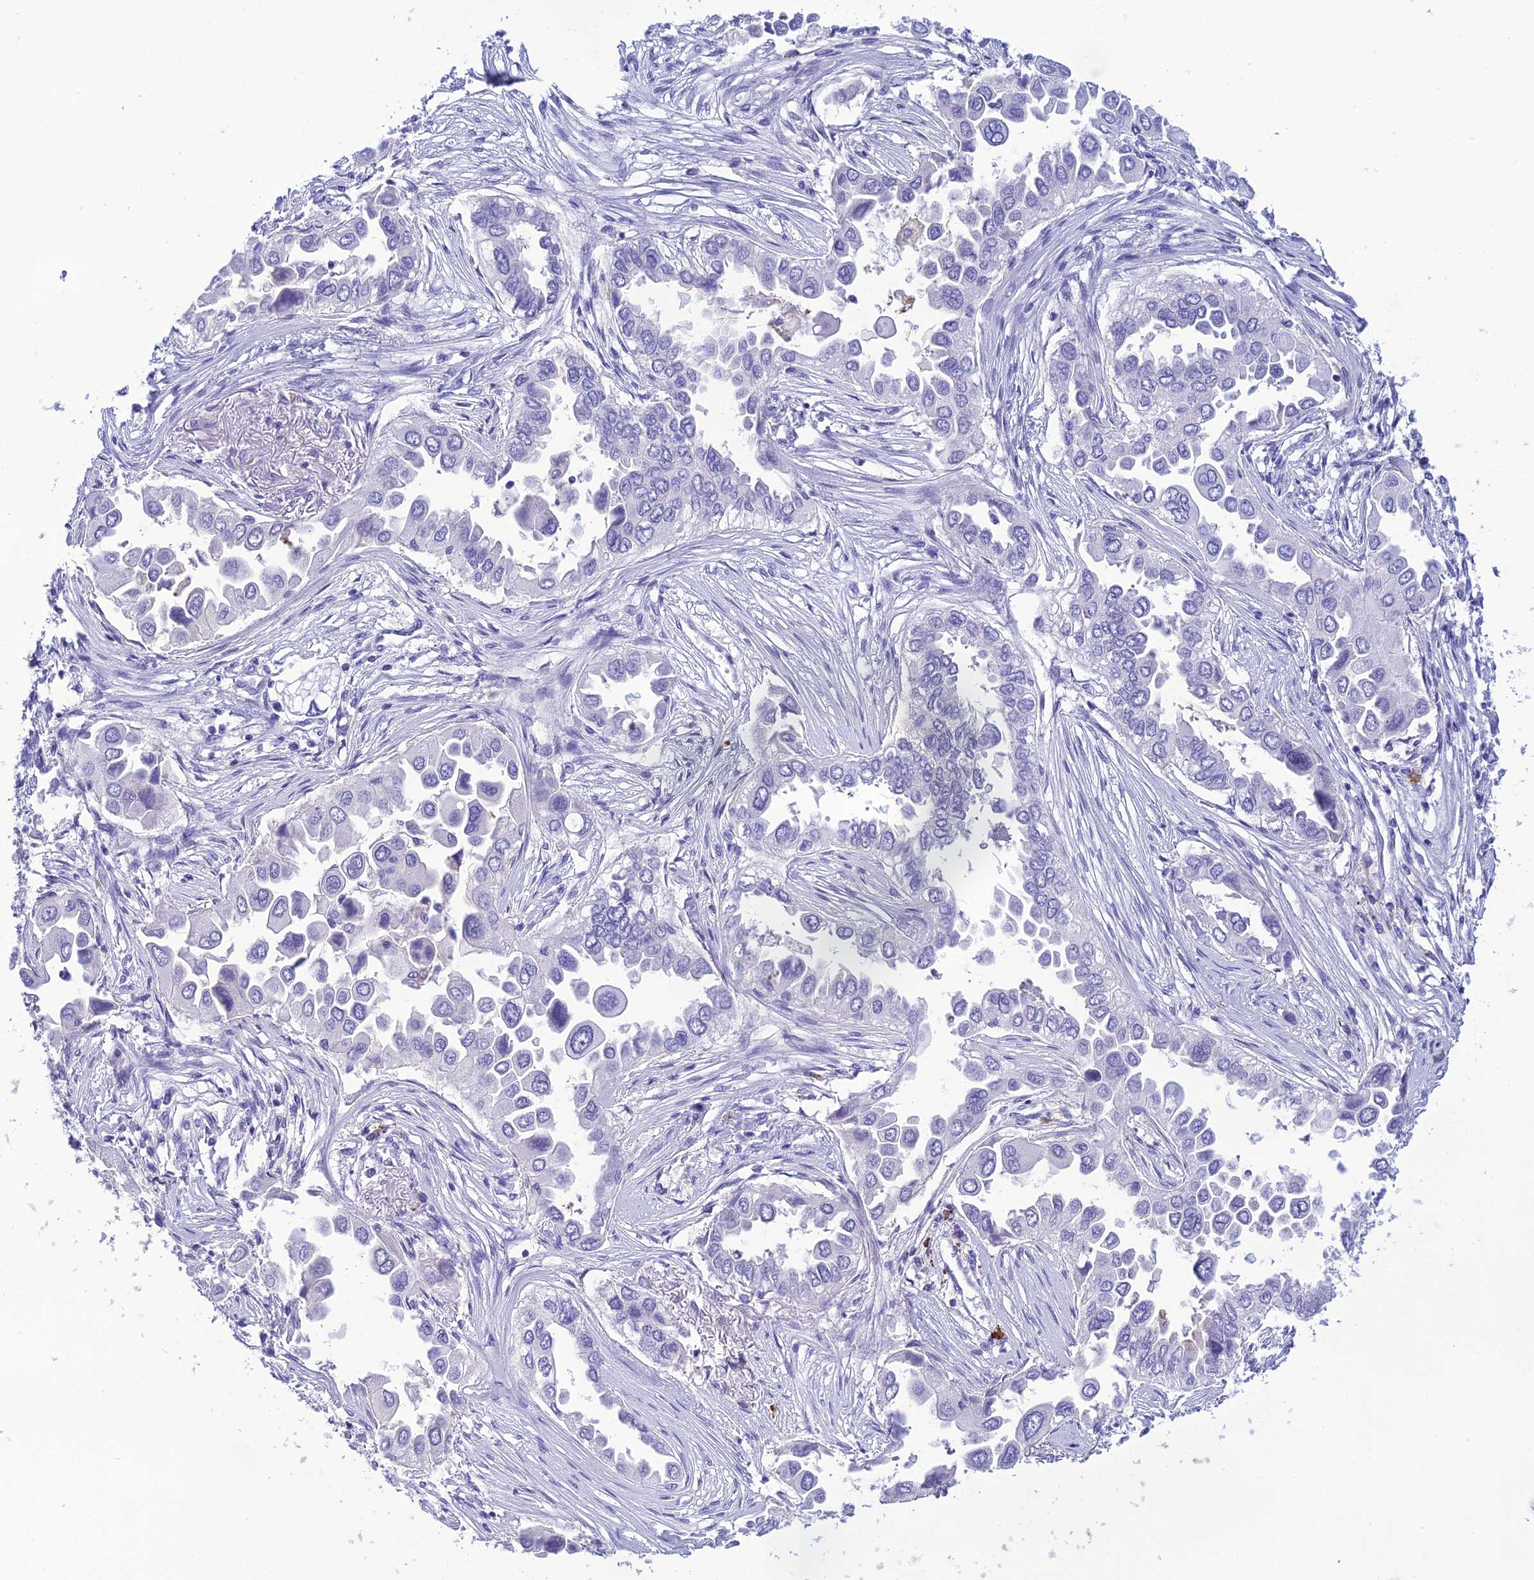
{"staining": {"intensity": "negative", "quantity": "none", "location": "none"}, "tissue": "lung cancer", "cell_type": "Tumor cells", "image_type": "cancer", "snomed": [{"axis": "morphology", "description": "Adenocarcinoma, NOS"}, {"axis": "topography", "description": "Lung"}], "caption": "Immunohistochemical staining of human adenocarcinoma (lung) shows no significant positivity in tumor cells. (Brightfield microscopy of DAB (3,3'-diaminobenzidine) immunohistochemistry (IHC) at high magnification).", "gene": "CRB2", "patient": {"sex": "female", "age": 76}}